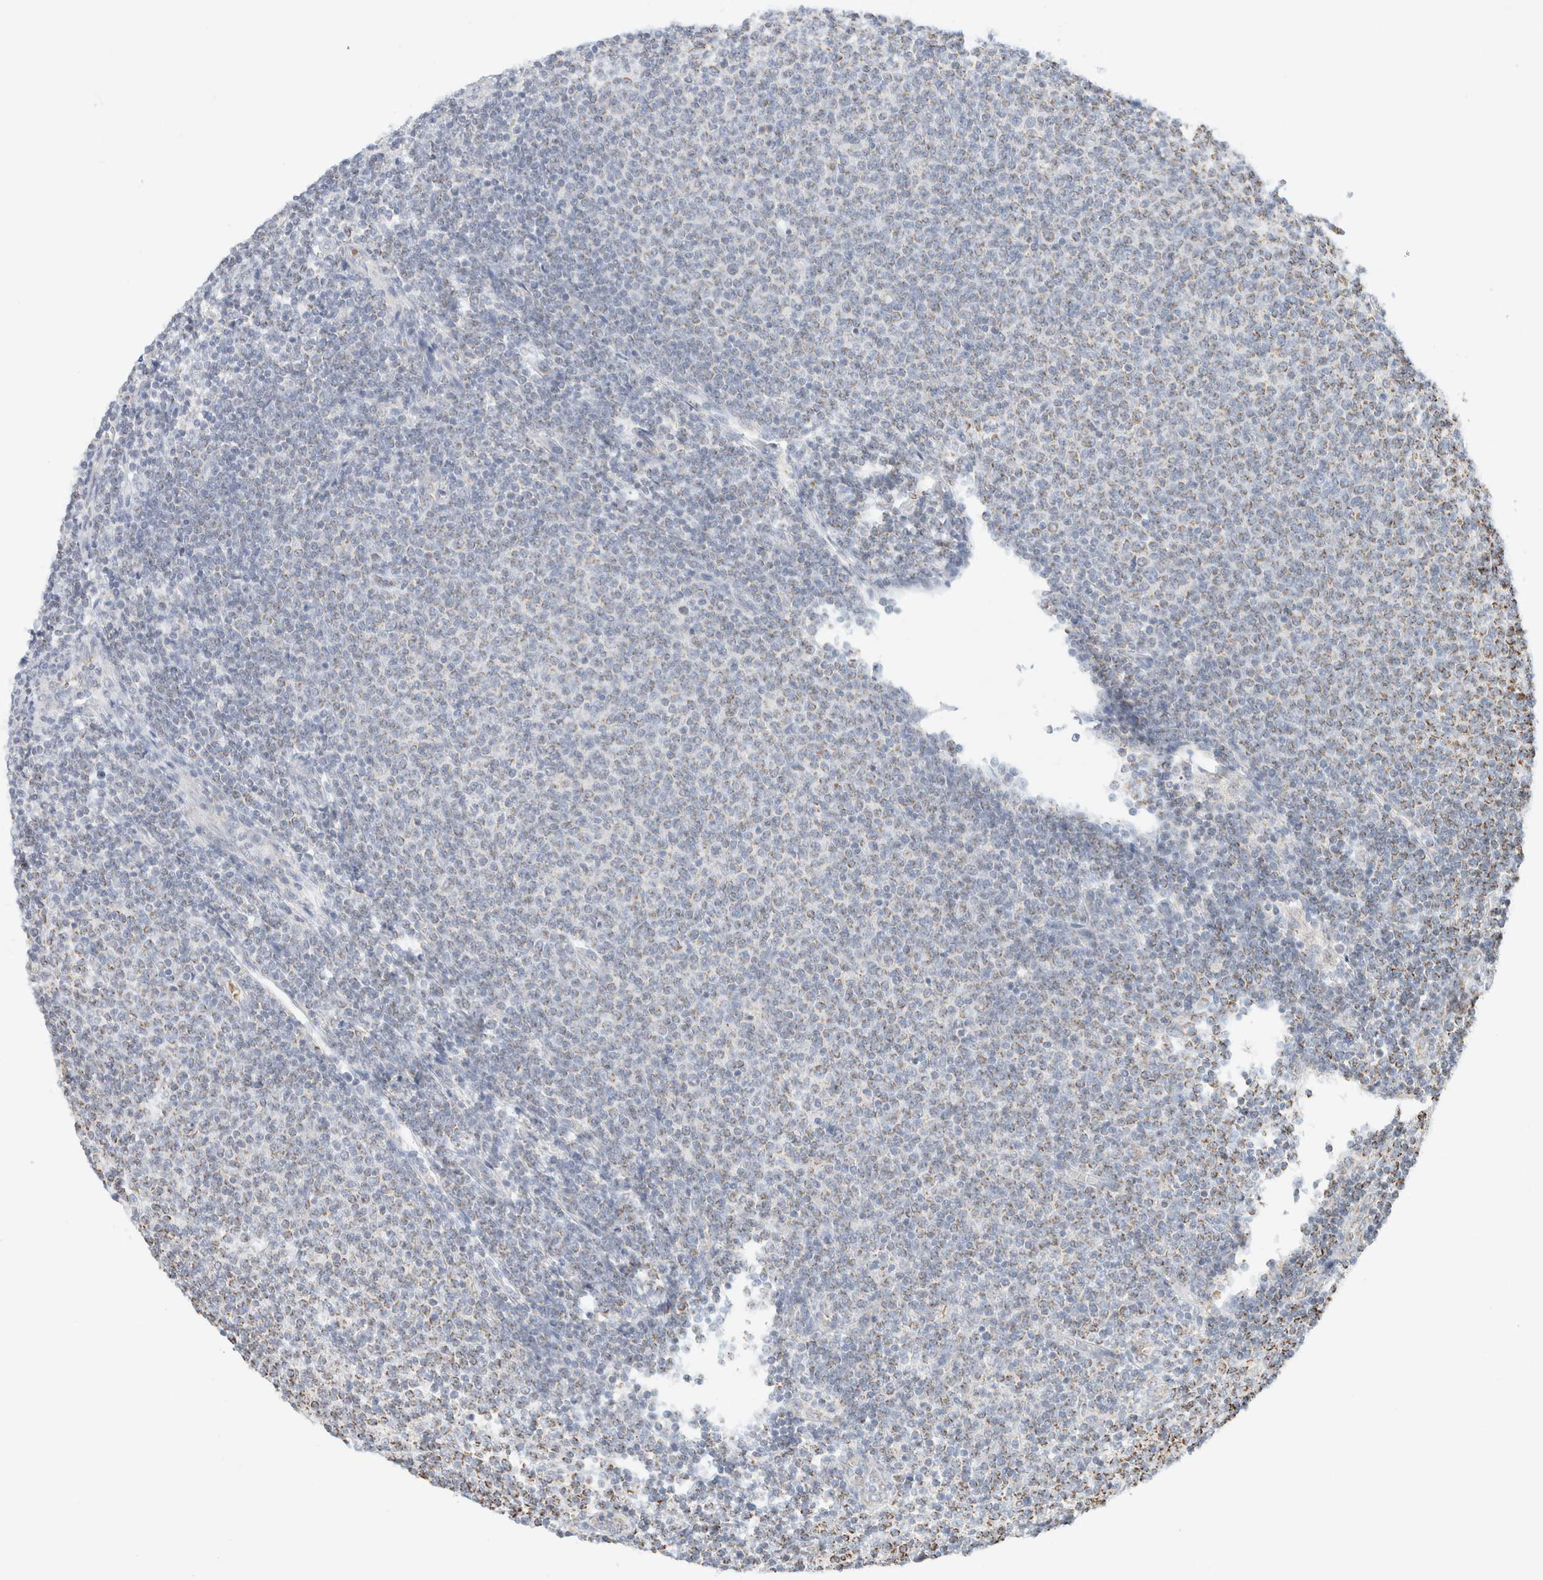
{"staining": {"intensity": "negative", "quantity": "none", "location": "none"}, "tissue": "lymphoma", "cell_type": "Tumor cells", "image_type": "cancer", "snomed": [{"axis": "morphology", "description": "Malignant lymphoma, non-Hodgkin's type, Low grade"}, {"axis": "topography", "description": "Lymph node"}], "caption": "Immunohistochemistry of lymphoma displays no expression in tumor cells. (Brightfield microscopy of DAB (3,3'-diaminobenzidine) immunohistochemistry at high magnification).", "gene": "HDHD3", "patient": {"sex": "male", "age": 66}}